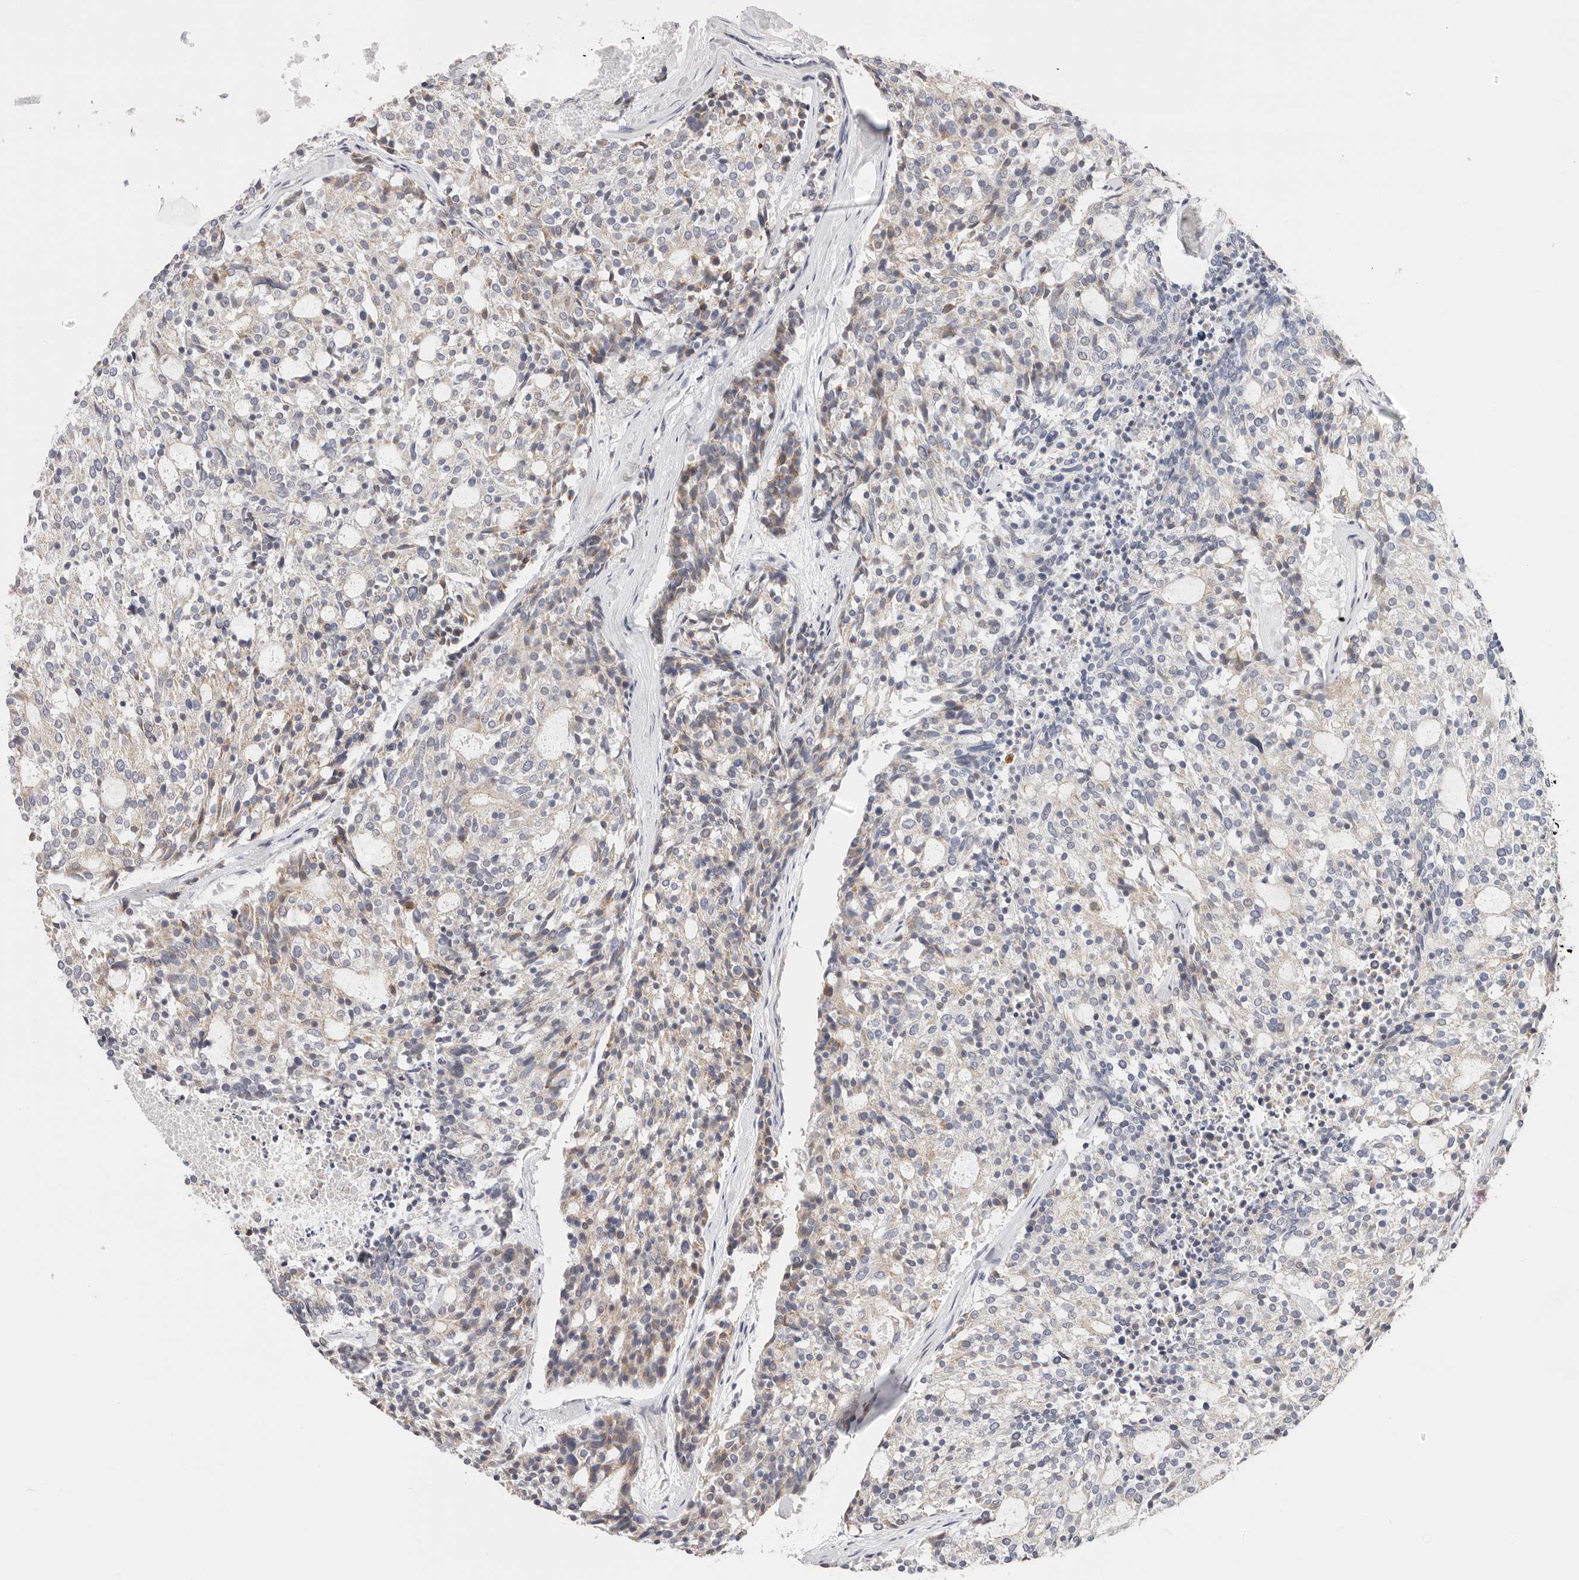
{"staining": {"intensity": "weak", "quantity": "25%-75%", "location": "cytoplasmic/membranous"}, "tissue": "carcinoid", "cell_type": "Tumor cells", "image_type": "cancer", "snomed": [{"axis": "morphology", "description": "Carcinoid, malignant, NOS"}, {"axis": "topography", "description": "Pancreas"}], "caption": "Weak cytoplasmic/membranous staining for a protein is seen in about 25%-75% of tumor cells of malignant carcinoid using IHC.", "gene": "AFDN", "patient": {"sex": "female", "age": 54}}